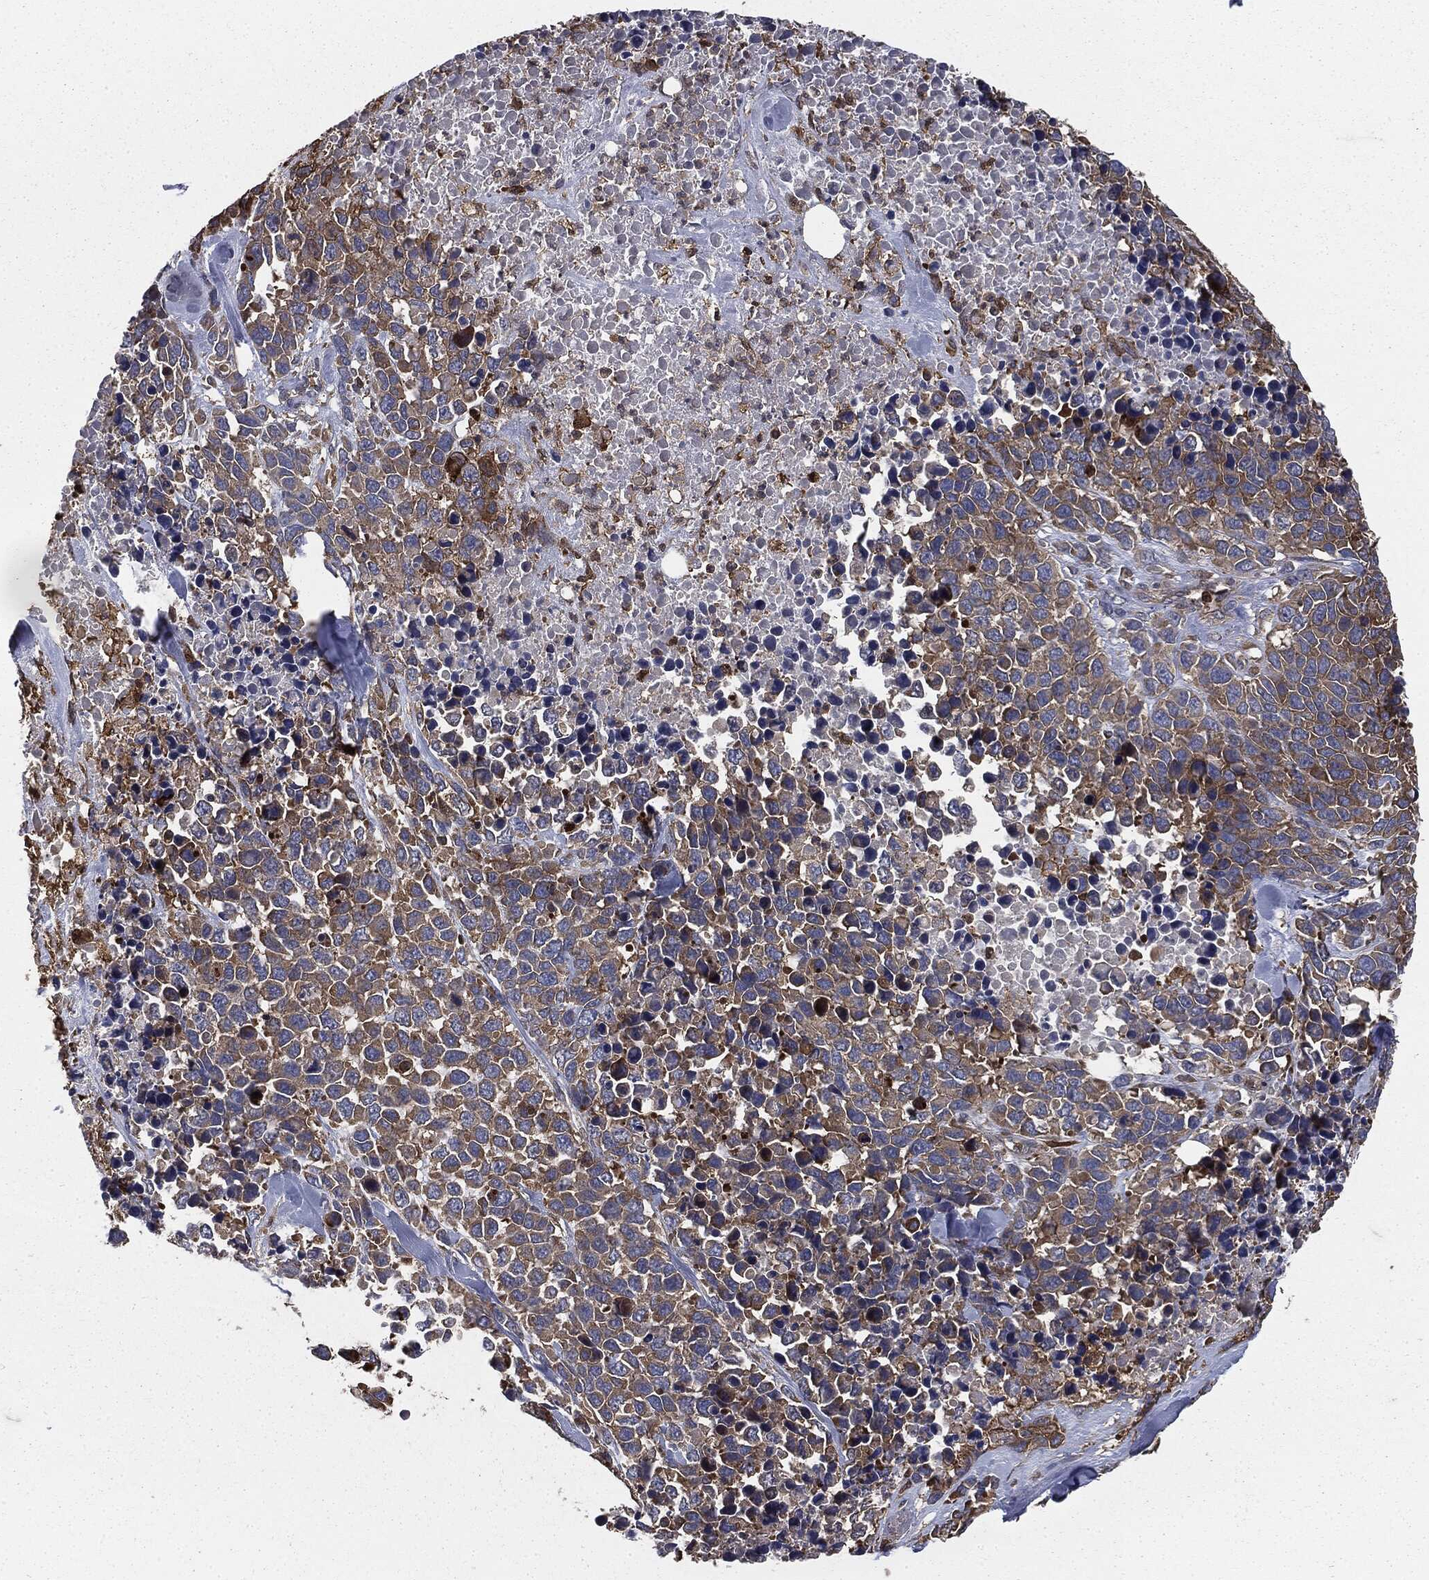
{"staining": {"intensity": "moderate", "quantity": ">75%", "location": "cytoplasmic/membranous"}, "tissue": "melanoma", "cell_type": "Tumor cells", "image_type": "cancer", "snomed": [{"axis": "morphology", "description": "Malignant melanoma, Metastatic site"}, {"axis": "topography", "description": "Skin"}], "caption": "A micrograph of human melanoma stained for a protein displays moderate cytoplasmic/membranous brown staining in tumor cells. Immunohistochemistry (ihc) stains the protein of interest in brown and the nuclei are stained blue.", "gene": "GNB5", "patient": {"sex": "male", "age": 84}}